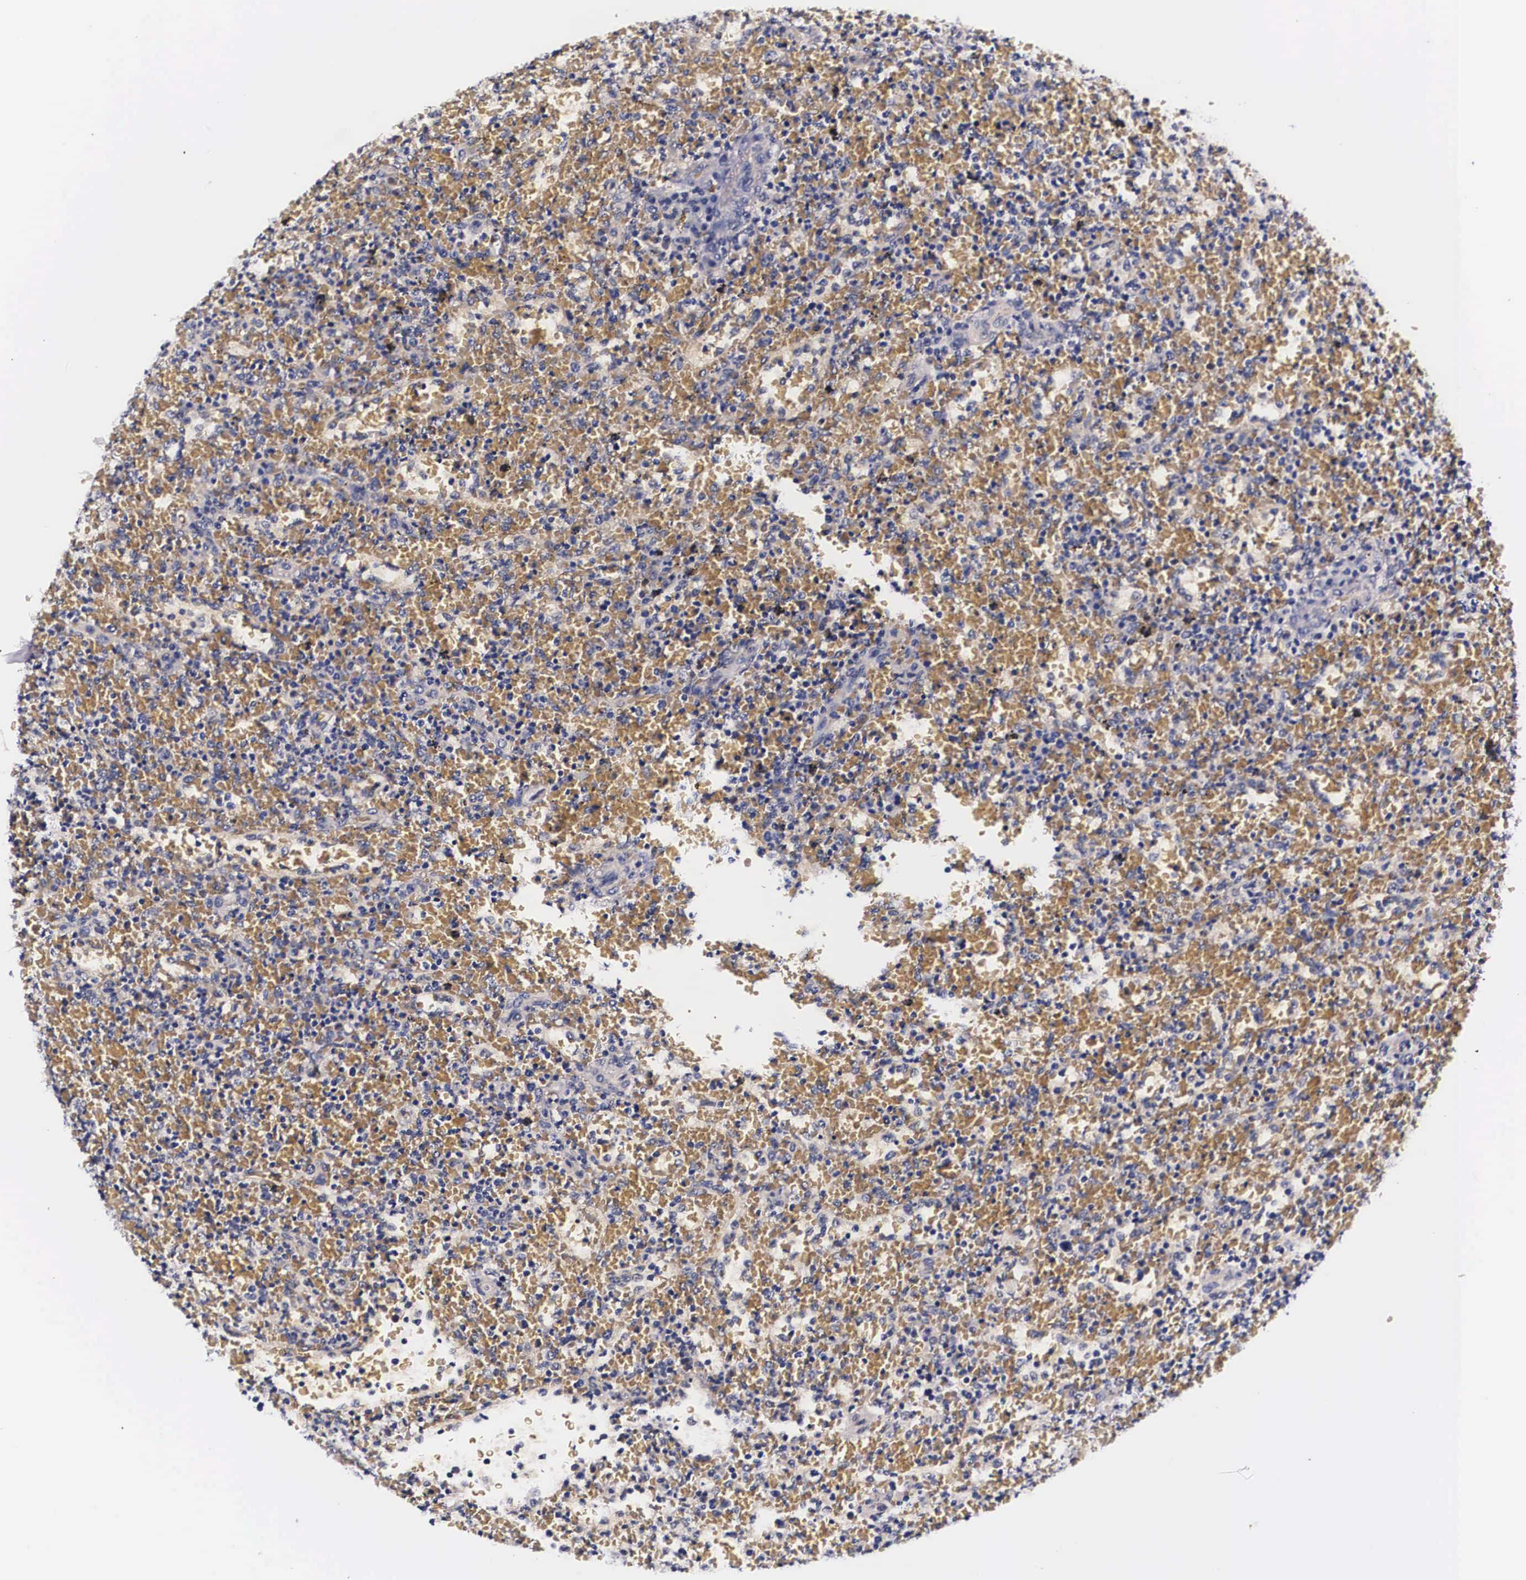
{"staining": {"intensity": "negative", "quantity": "none", "location": "none"}, "tissue": "lymphoma", "cell_type": "Tumor cells", "image_type": "cancer", "snomed": [{"axis": "morphology", "description": "Malignant lymphoma, non-Hodgkin's type, High grade"}, {"axis": "topography", "description": "Spleen"}, {"axis": "topography", "description": "Lymph node"}], "caption": "The micrograph displays no staining of tumor cells in high-grade malignant lymphoma, non-Hodgkin's type.", "gene": "PHETA2", "patient": {"sex": "female", "age": 70}}